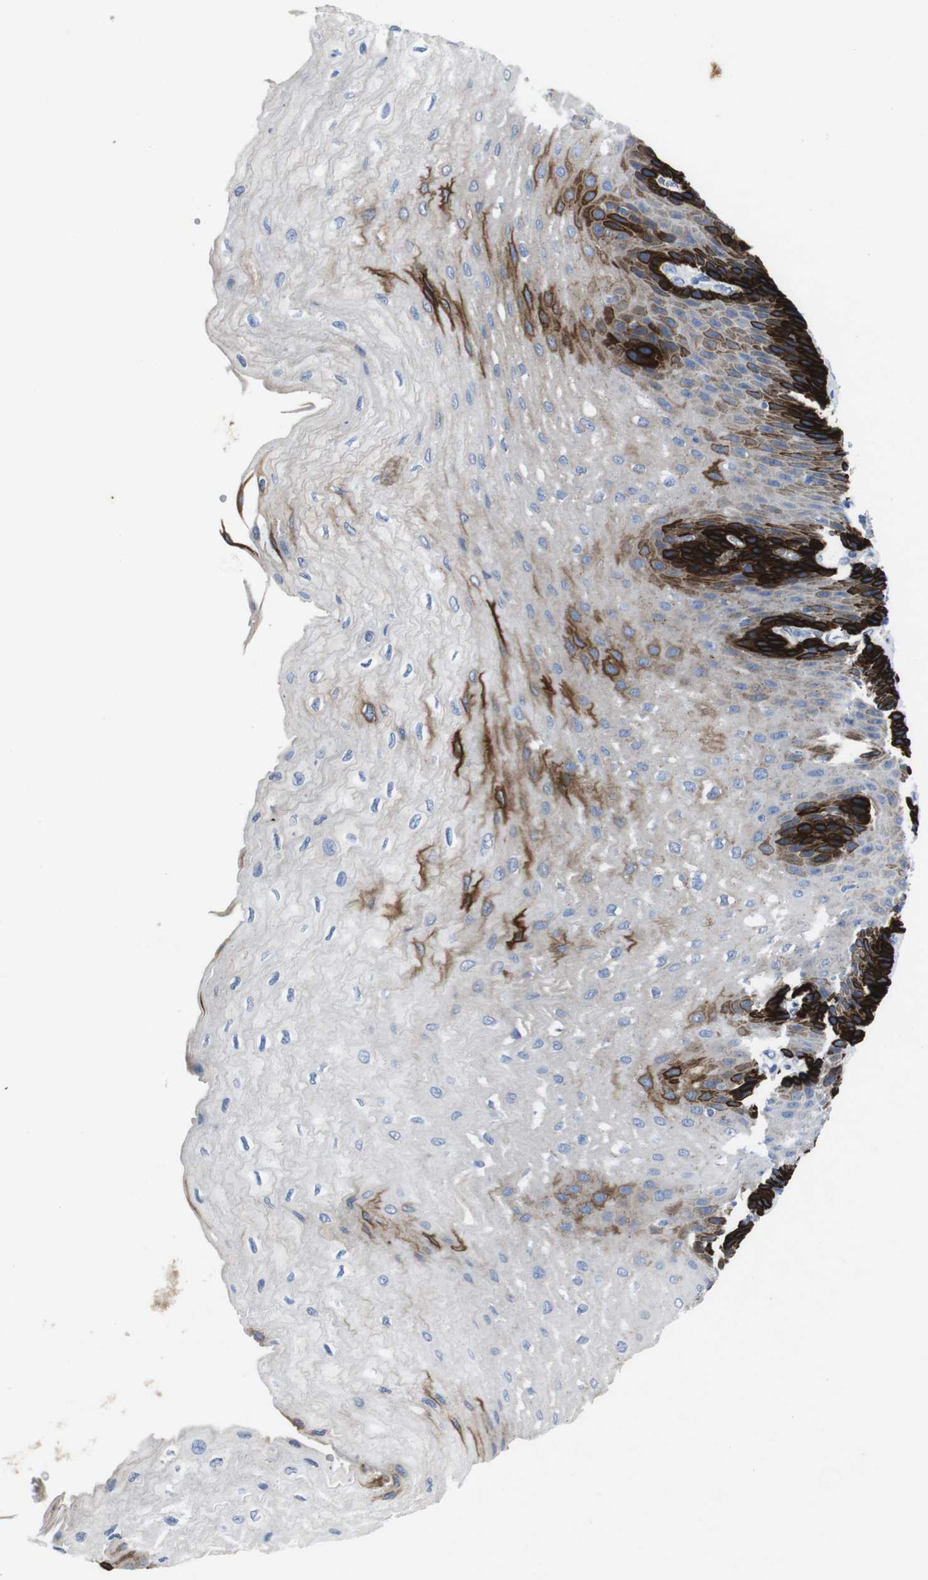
{"staining": {"intensity": "strong", "quantity": "25%-75%", "location": "cytoplasmic/membranous"}, "tissue": "esophagus", "cell_type": "Squamous epithelial cells", "image_type": "normal", "snomed": [{"axis": "morphology", "description": "Normal tissue, NOS"}, {"axis": "topography", "description": "Esophagus"}], "caption": "A high amount of strong cytoplasmic/membranous expression is seen in approximately 25%-75% of squamous epithelial cells in unremarkable esophagus.", "gene": "GJB2", "patient": {"sex": "female", "age": 72}}